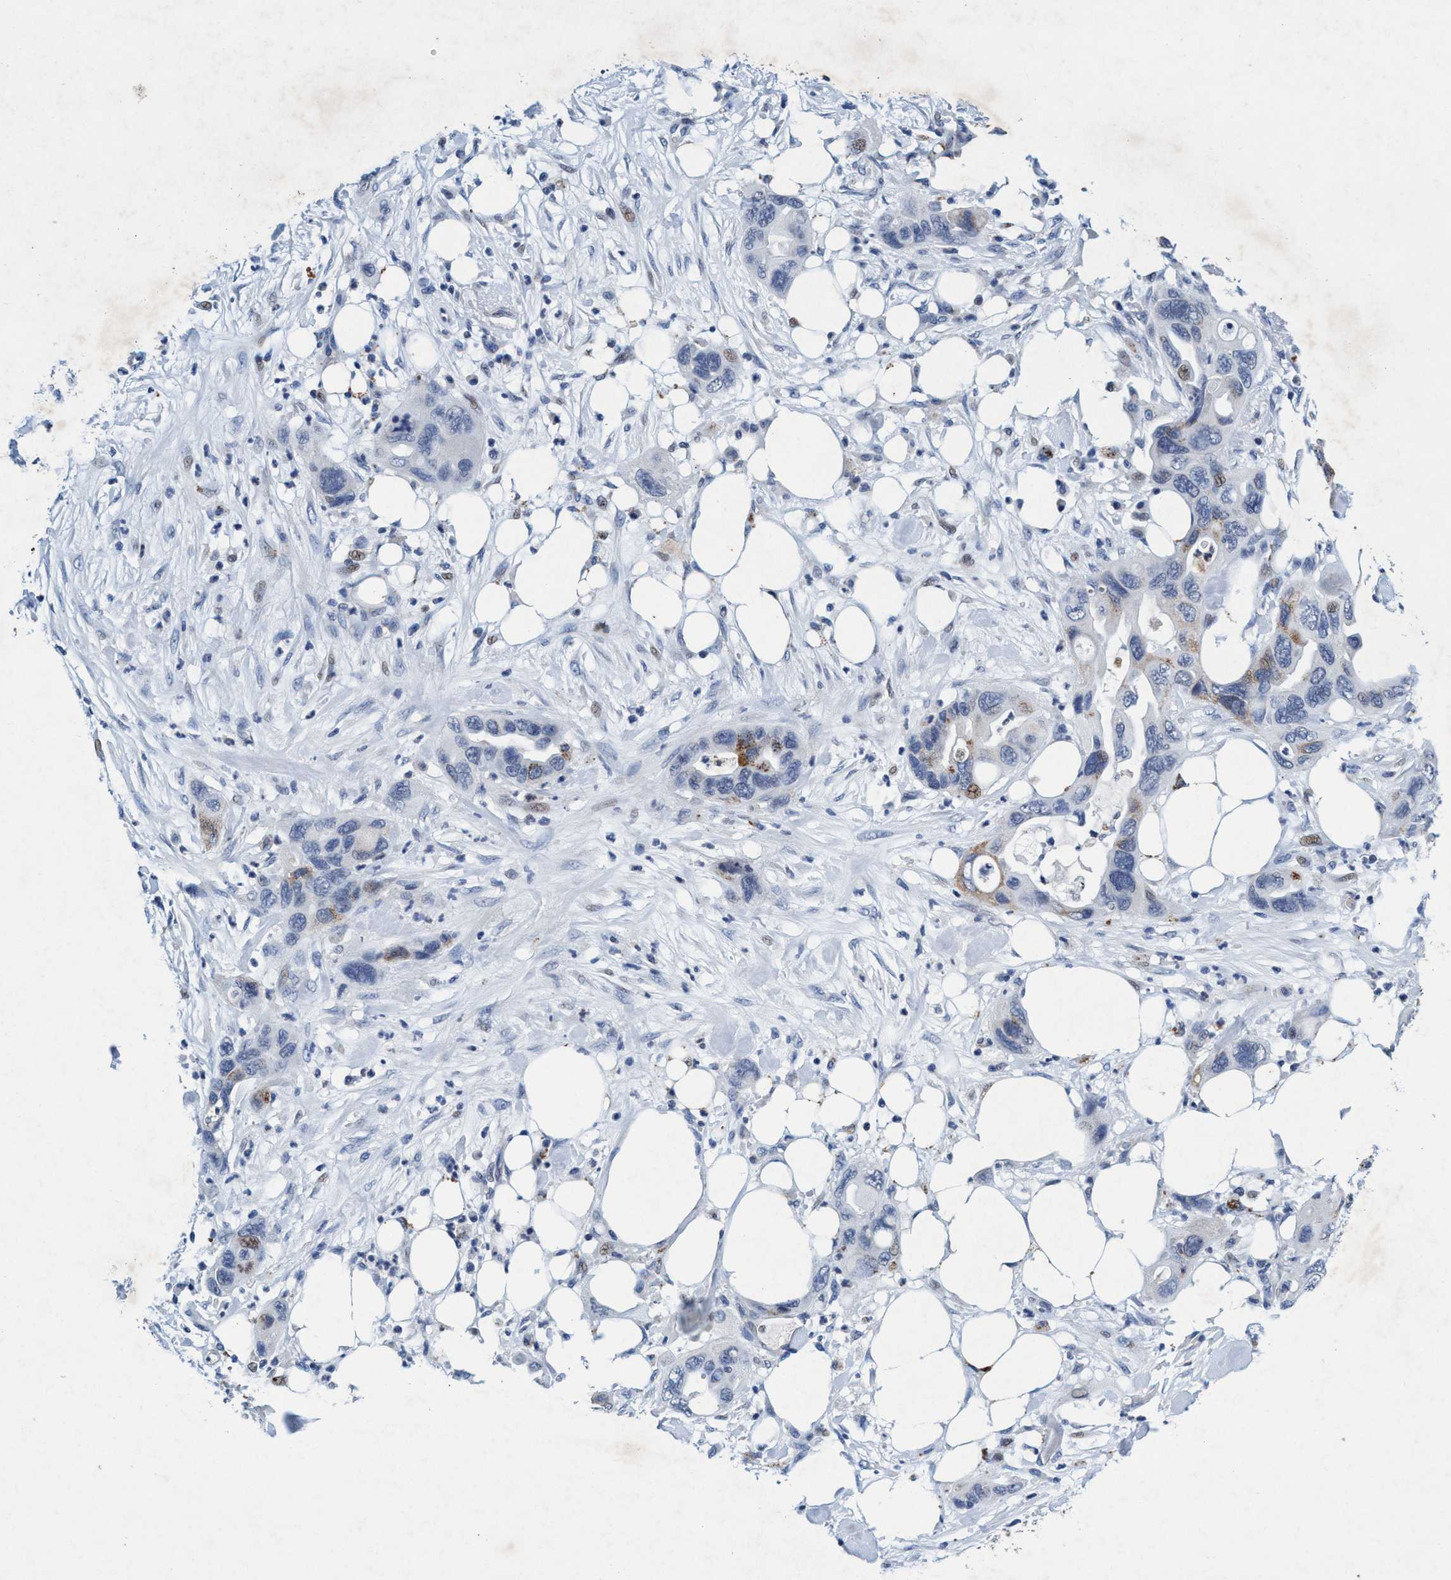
{"staining": {"intensity": "weak", "quantity": "<25%", "location": "cytoplasmic/membranous"}, "tissue": "pancreatic cancer", "cell_type": "Tumor cells", "image_type": "cancer", "snomed": [{"axis": "morphology", "description": "Adenocarcinoma, NOS"}, {"axis": "topography", "description": "Pancreas"}], "caption": "There is no significant positivity in tumor cells of pancreatic cancer (adenocarcinoma).", "gene": "GRB14", "patient": {"sex": "female", "age": 71}}